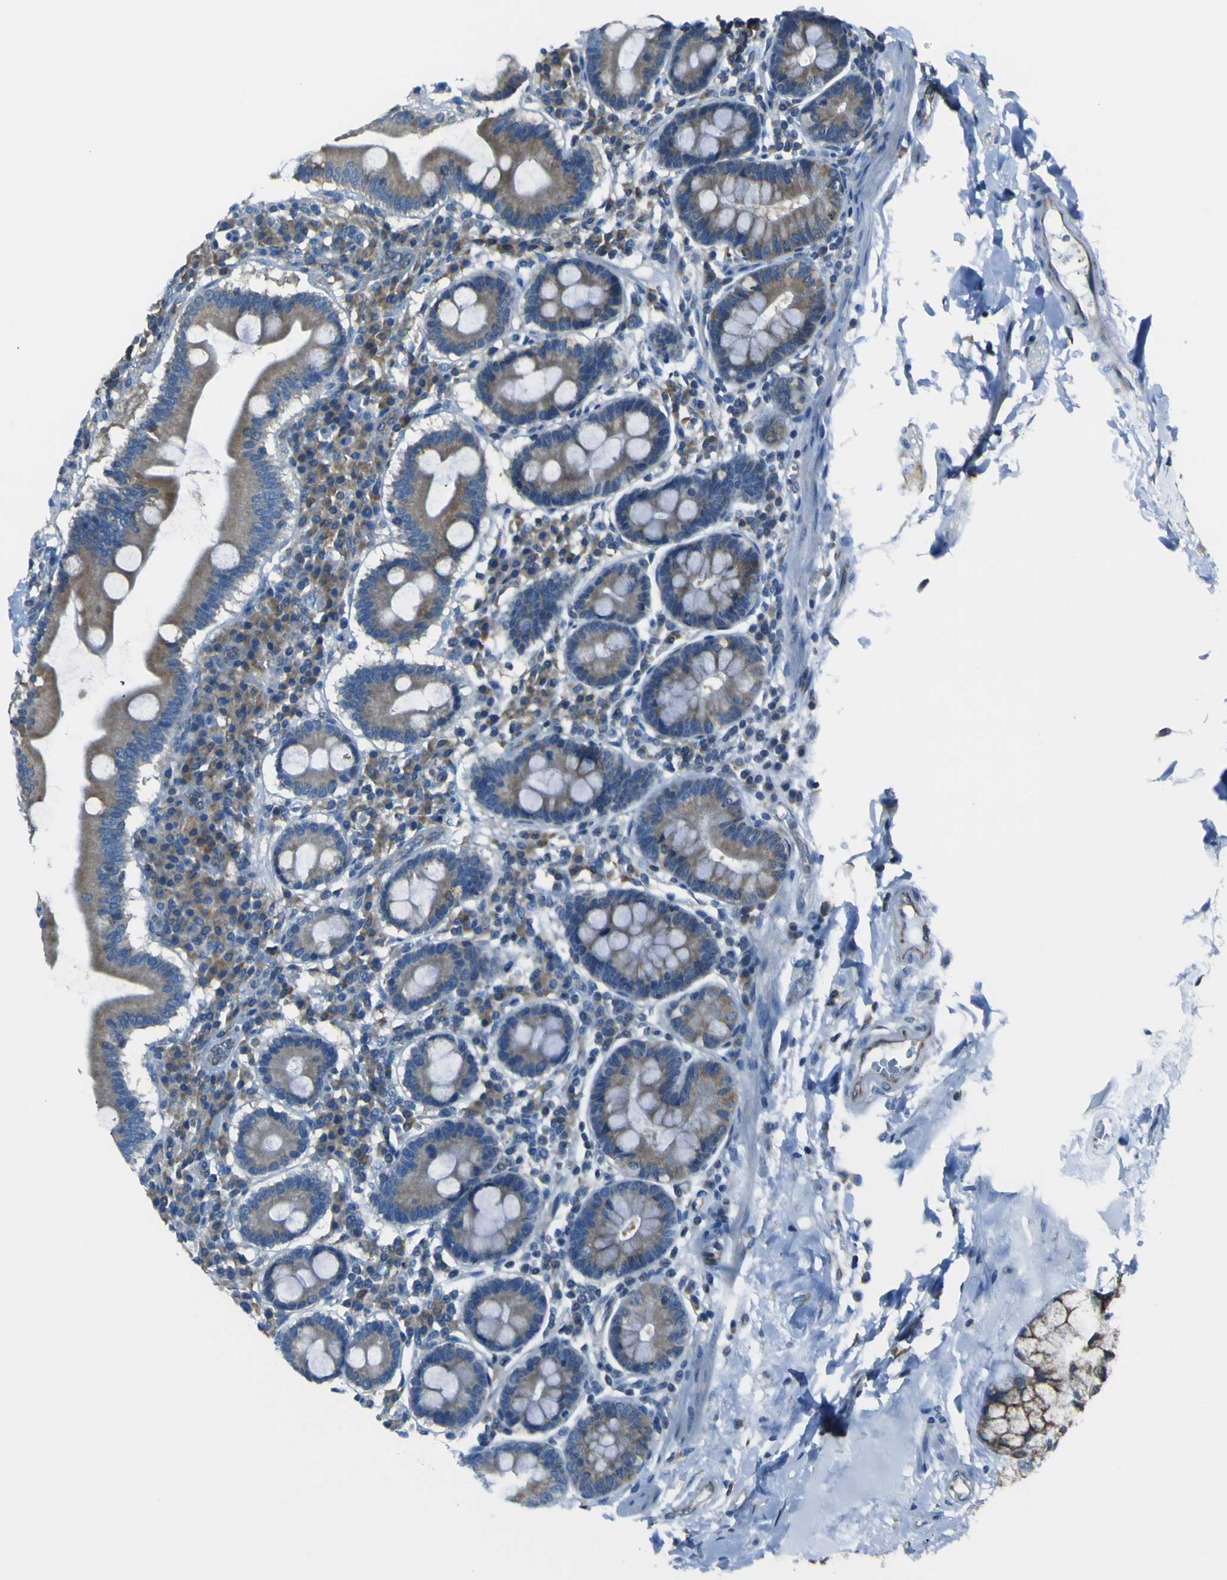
{"staining": {"intensity": "strong", "quantity": ">75%", "location": "cytoplasmic/membranous"}, "tissue": "duodenum", "cell_type": "Glandular cells", "image_type": "normal", "snomed": [{"axis": "morphology", "description": "Normal tissue, NOS"}, {"axis": "topography", "description": "Duodenum"}], "caption": "Immunohistochemistry image of benign duodenum stained for a protein (brown), which displays high levels of strong cytoplasmic/membranous positivity in approximately >75% of glandular cells.", "gene": "STIM1", "patient": {"sex": "male", "age": 50}}